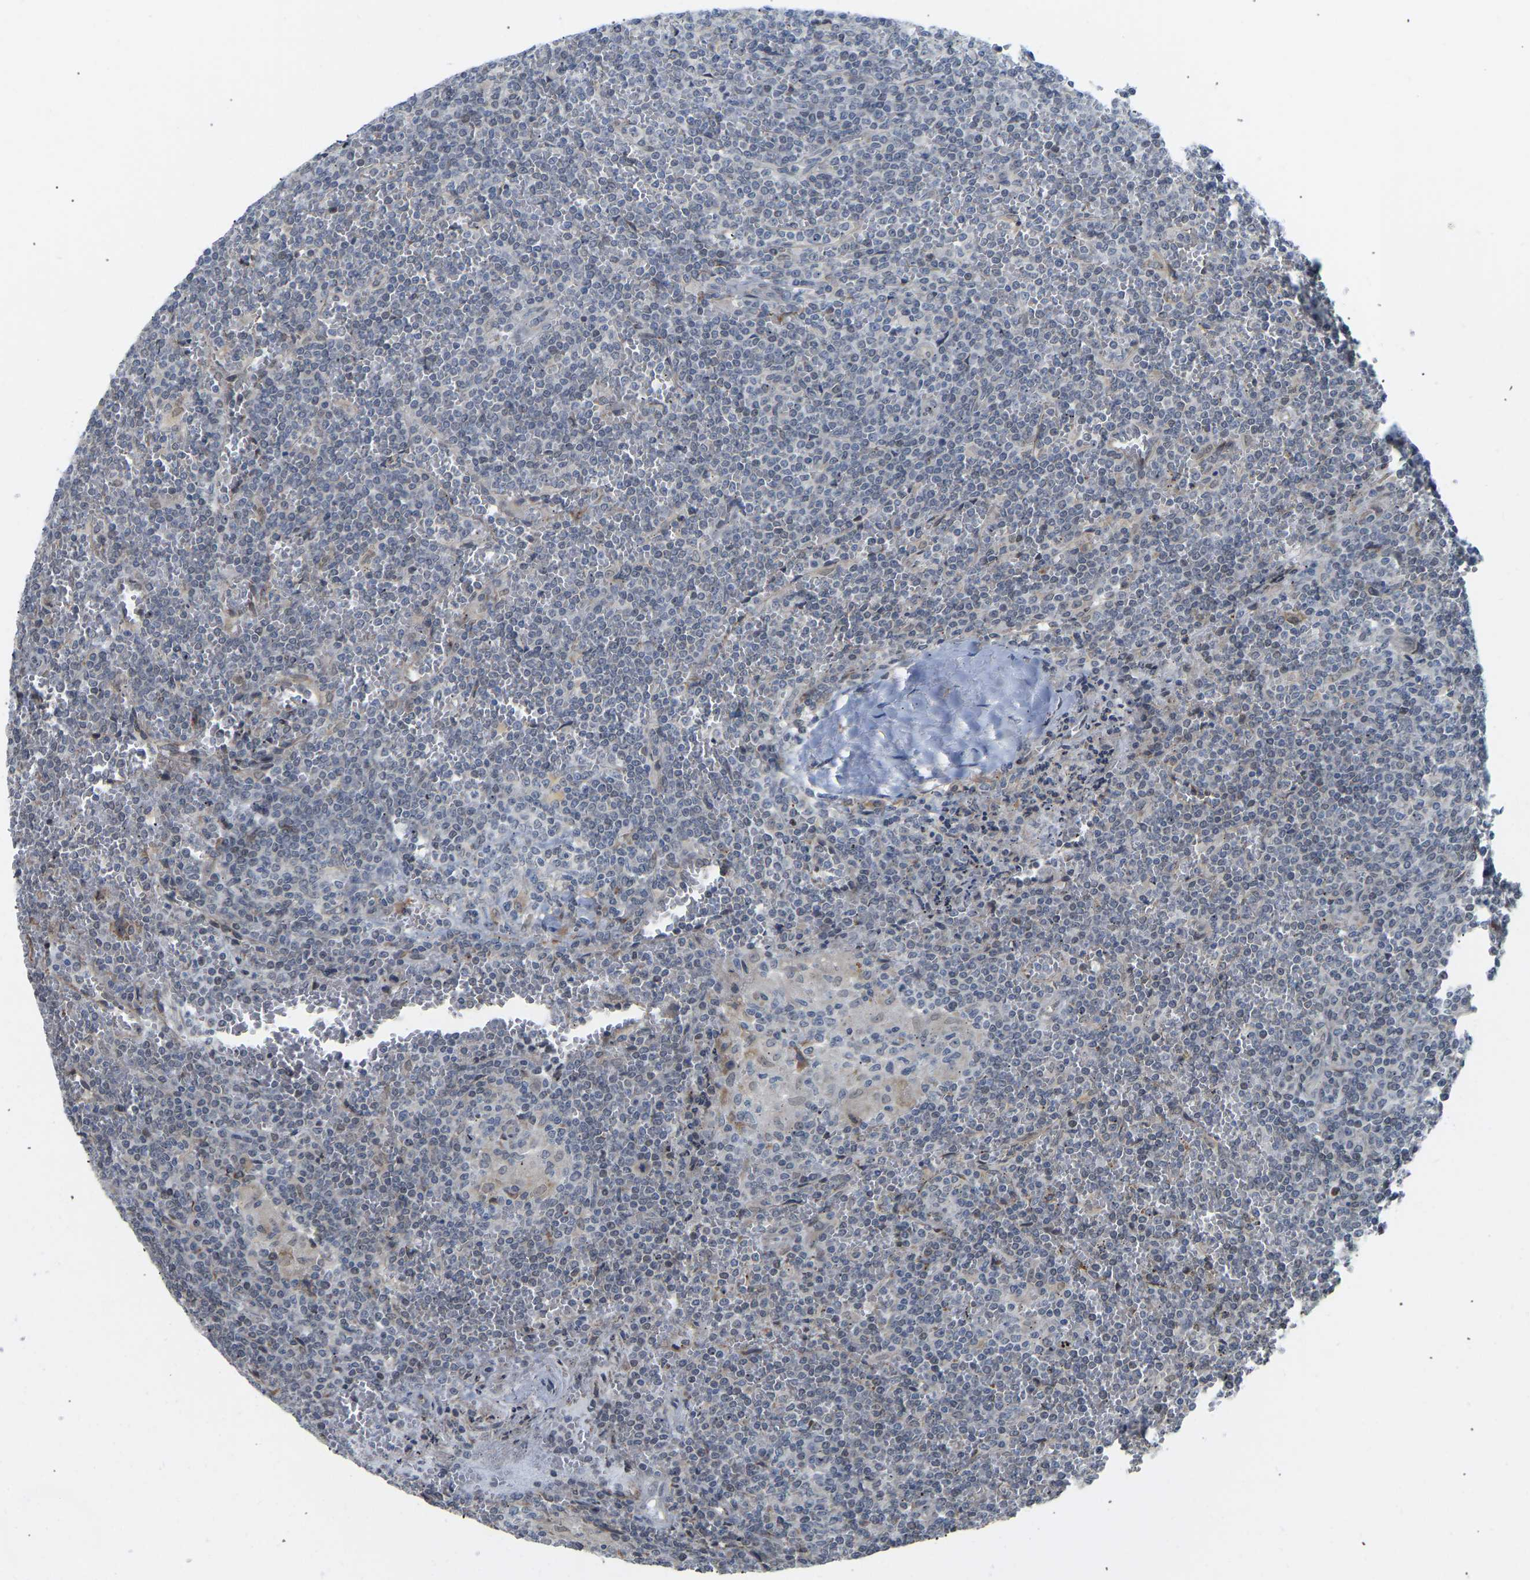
{"staining": {"intensity": "negative", "quantity": "none", "location": "none"}, "tissue": "lymphoma", "cell_type": "Tumor cells", "image_type": "cancer", "snomed": [{"axis": "morphology", "description": "Malignant lymphoma, non-Hodgkin's type, Low grade"}, {"axis": "topography", "description": "Spleen"}], "caption": "Immunohistochemical staining of human lymphoma shows no significant positivity in tumor cells.", "gene": "BEND3", "patient": {"sex": "female", "age": 19}}